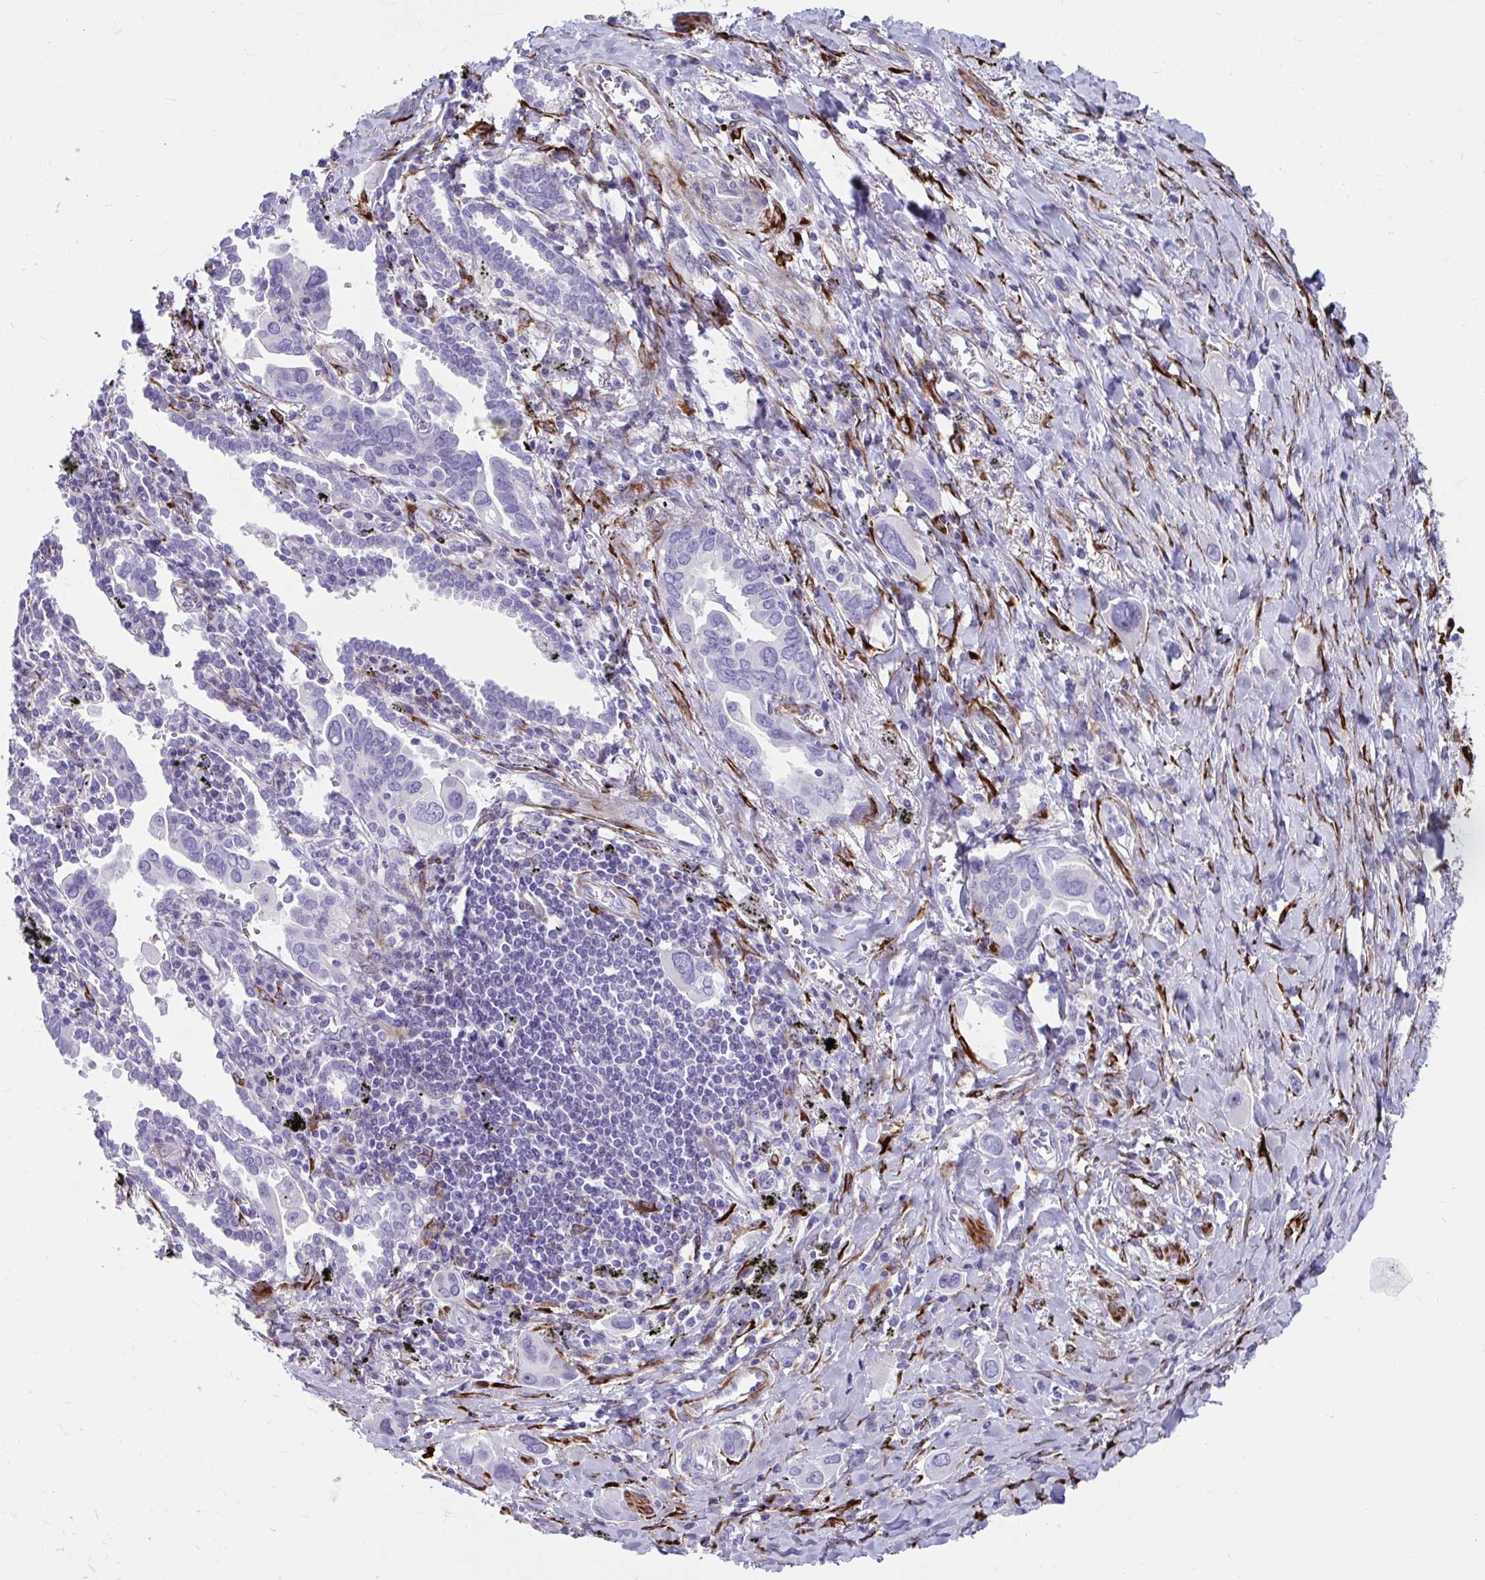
{"staining": {"intensity": "negative", "quantity": "none", "location": "none"}, "tissue": "lung cancer", "cell_type": "Tumor cells", "image_type": "cancer", "snomed": [{"axis": "morphology", "description": "Adenocarcinoma, NOS"}, {"axis": "topography", "description": "Lung"}], "caption": "Immunohistochemistry of human adenocarcinoma (lung) exhibits no positivity in tumor cells.", "gene": "GRXCR2", "patient": {"sex": "male", "age": 76}}